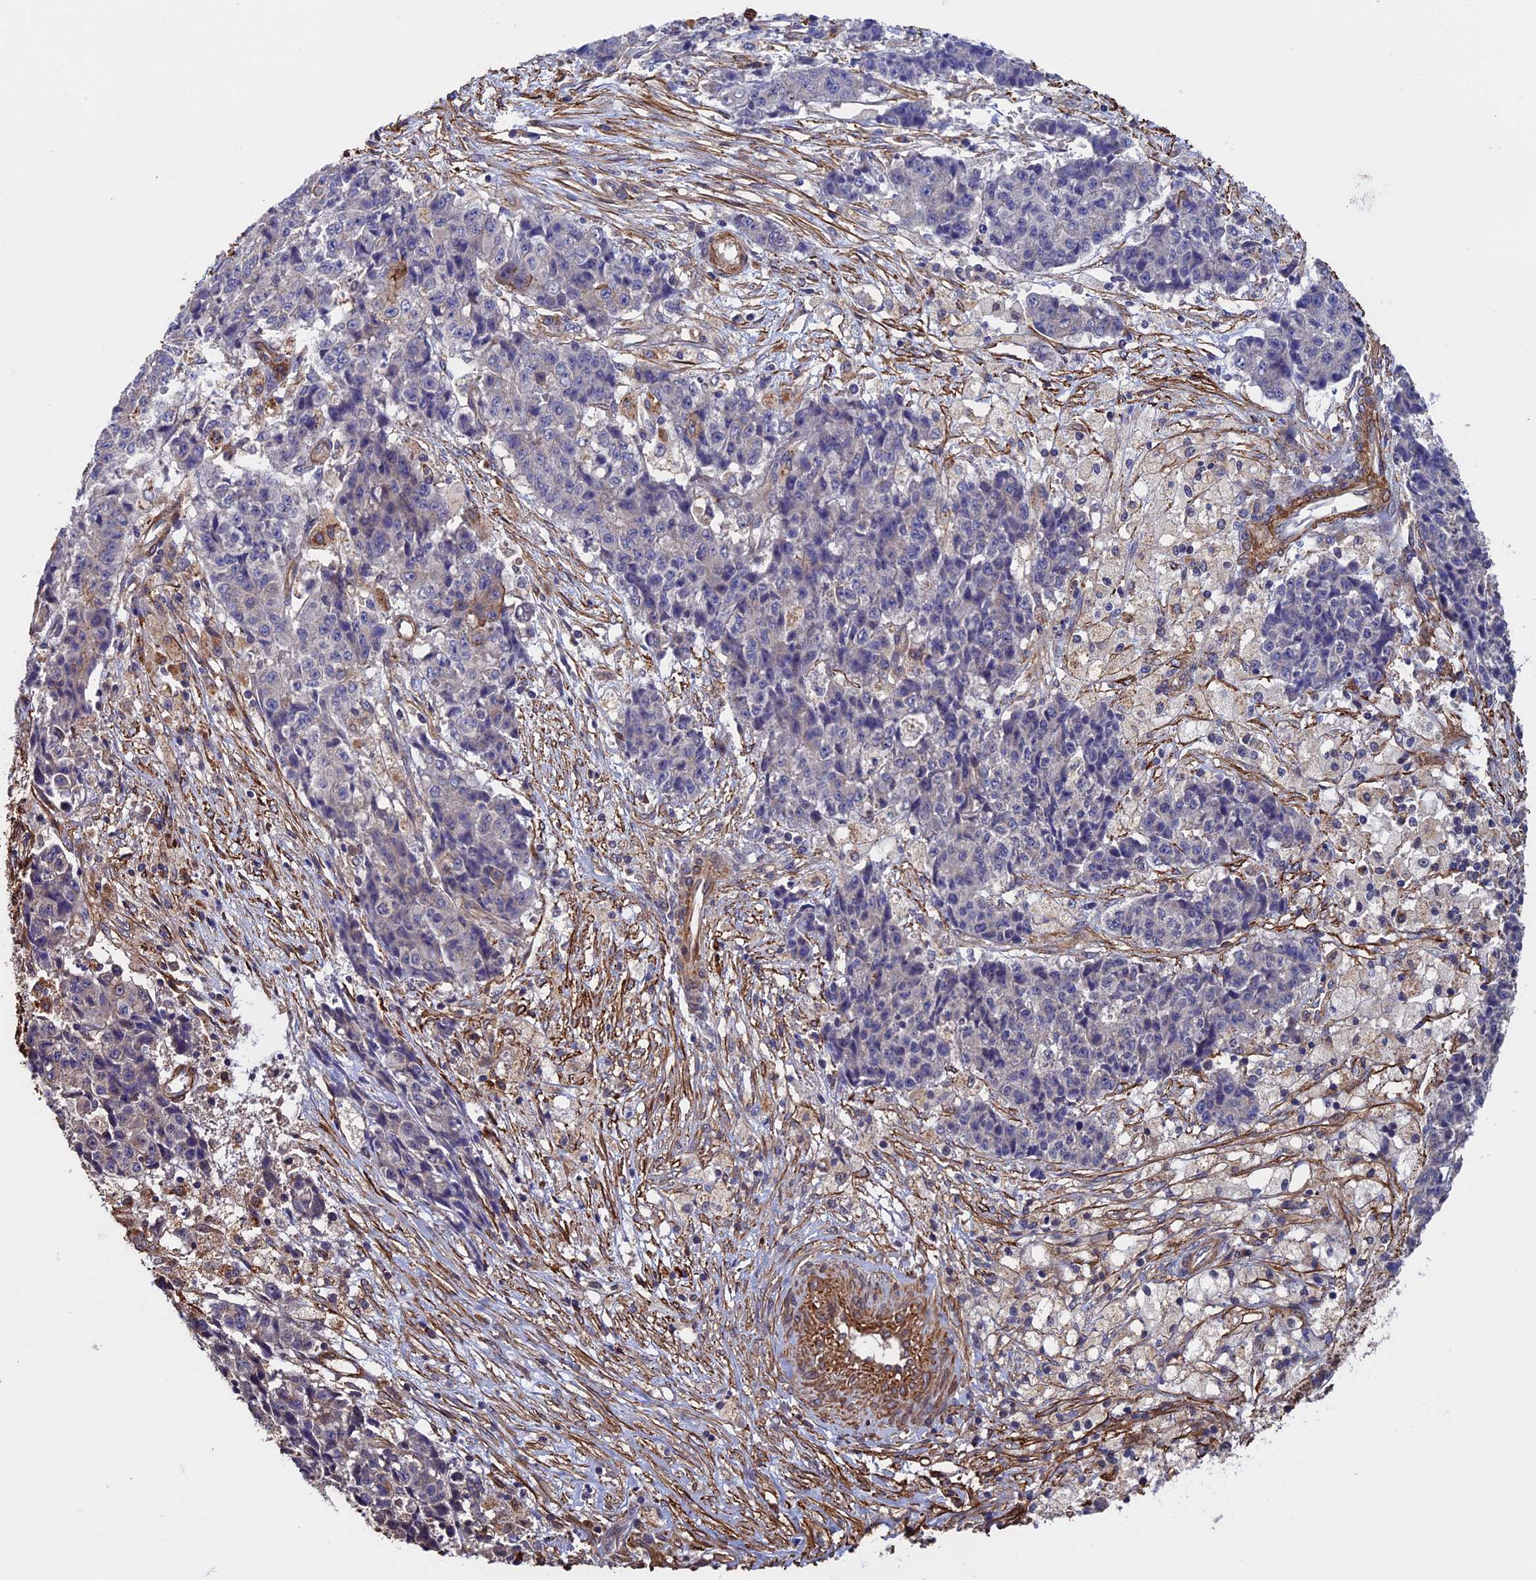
{"staining": {"intensity": "weak", "quantity": "<25%", "location": "cytoplasmic/membranous"}, "tissue": "ovarian cancer", "cell_type": "Tumor cells", "image_type": "cancer", "snomed": [{"axis": "morphology", "description": "Carcinoma, endometroid"}, {"axis": "topography", "description": "Ovary"}], "caption": "IHC of human ovarian cancer (endometroid carcinoma) demonstrates no staining in tumor cells.", "gene": "SLC9A5", "patient": {"sex": "female", "age": 42}}